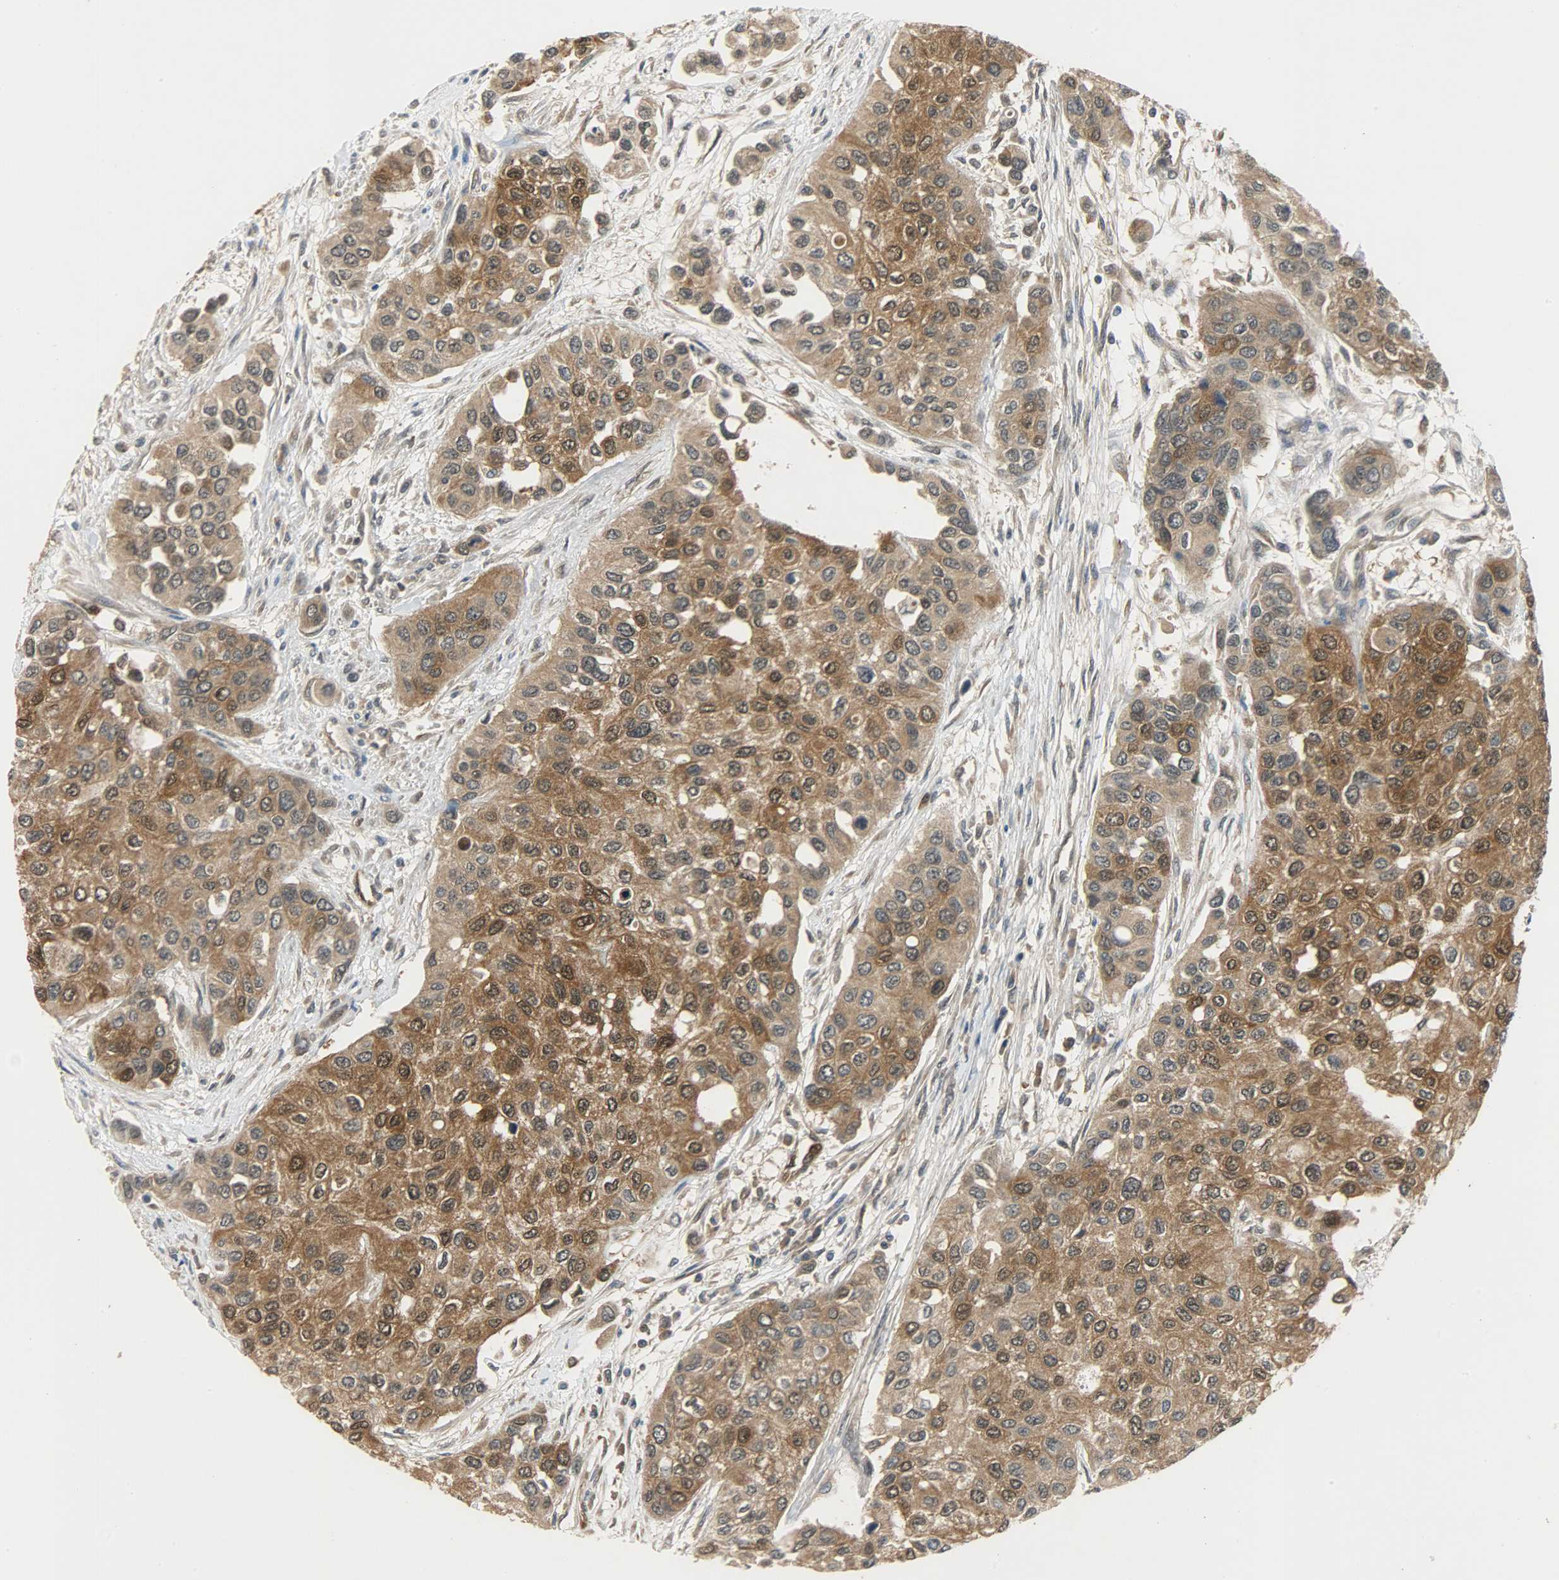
{"staining": {"intensity": "strong", "quantity": ">75%", "location": "cytoplasmic/membranous,nuclear"}, "tissue": "urothelial cancer", "cell_type": "Tumor cells", "image_type": "cancer", "snomed": [{"axis": "morphology", "description": "Urothelial carcinoma, High grade"}, {"axis": "topography", "description": "Urinary bladder"}], "caption": "Protein staining reveals strong cytoplasmic/membranous and nuclear positivity in approximately >75% of tumor cells in urothelial carcinoma (high-grade). The staining was performed using DAB, with brown indicating positive protein expression. Nuclei are stained blue with hematoxylin.", "gene": "EIF4EBP1", "patient": {"sex": "female", "age": 56}}